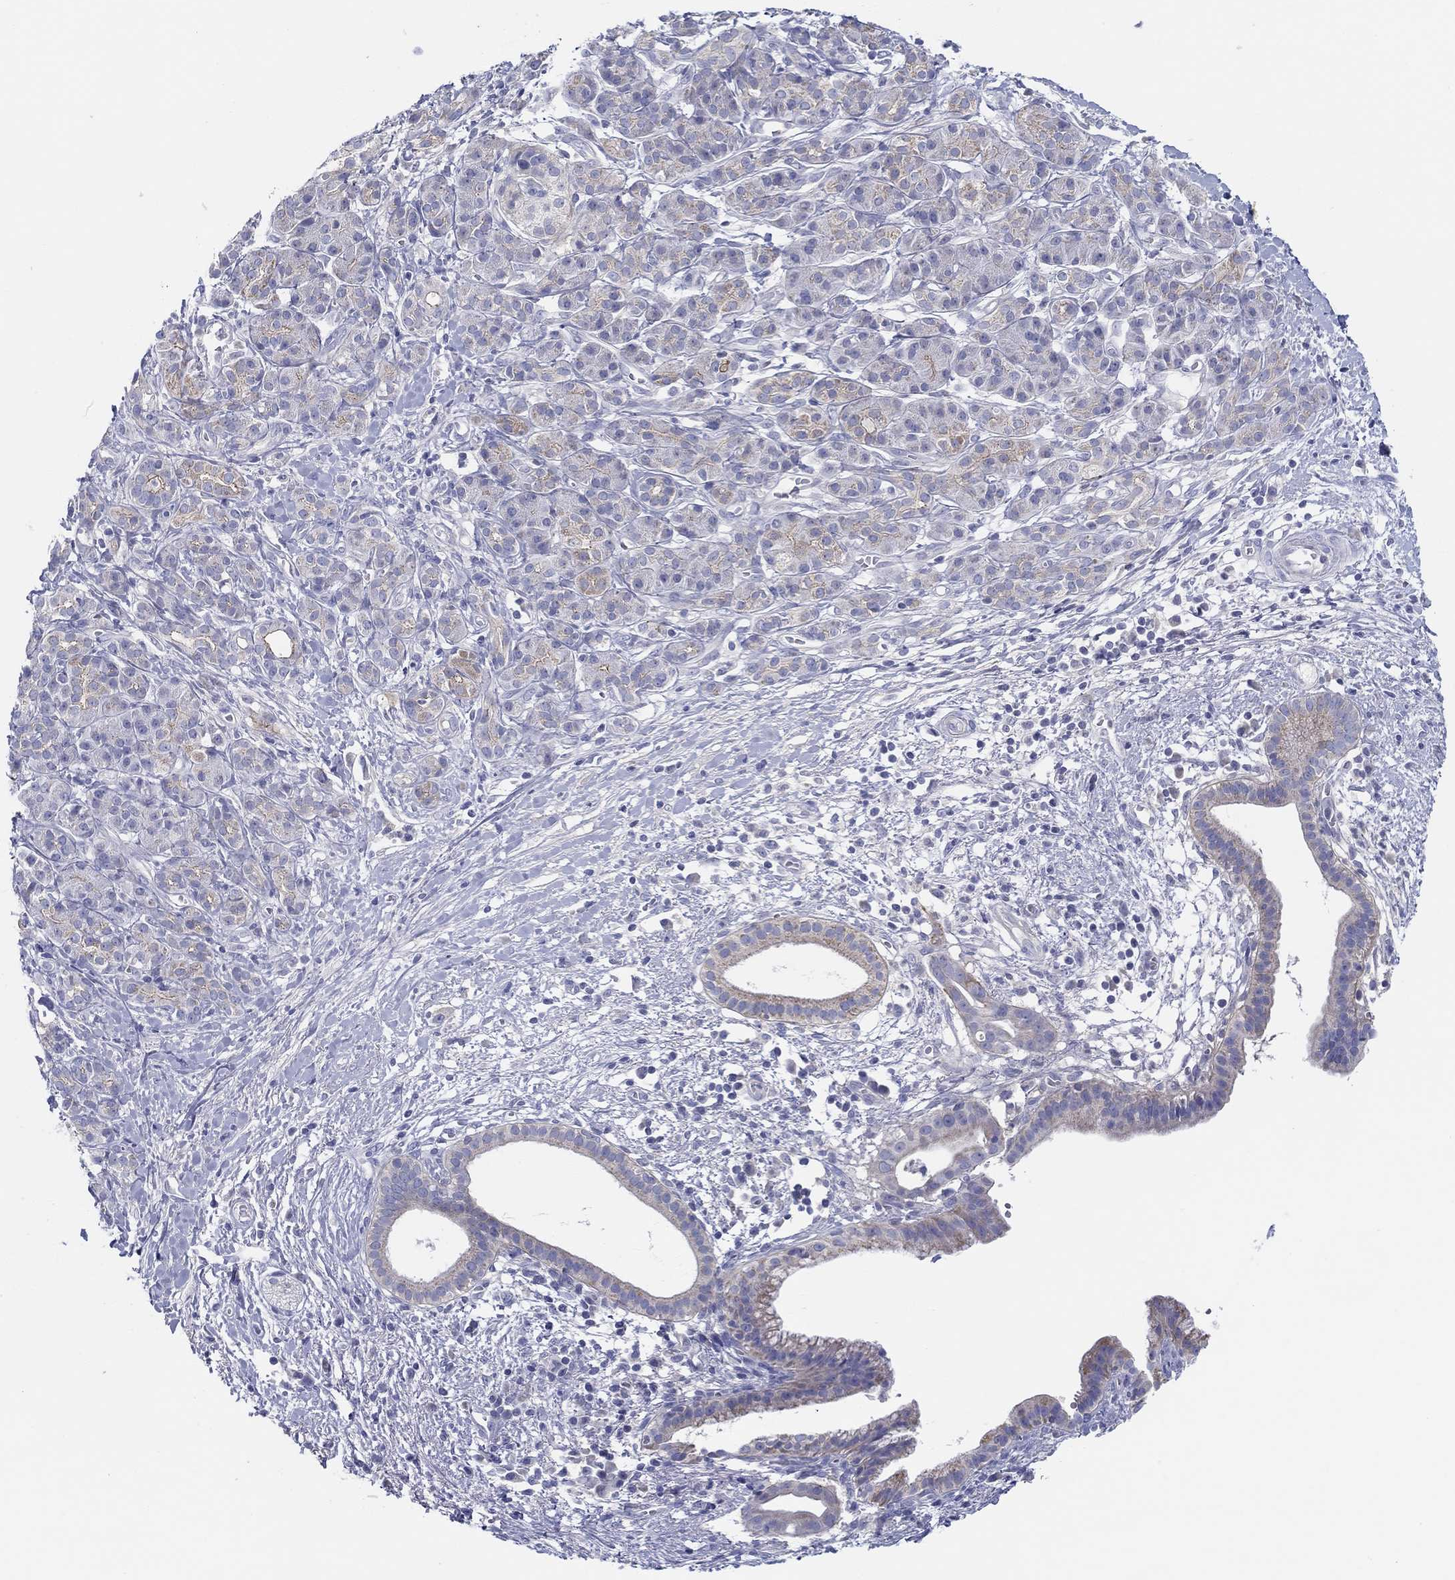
{"staining": {"intensity": "moderate", "quantity": "<25%", "location": "cytoplasmic/membranous"}, "tissue": "pancreatic cancer", "cell_type": "Tumor cells", "image_type": "cancer", "snomed": [{"axis": "morphology", "description": "Adenocarcinoma, NOS"}, {"axis": "topography", "description": "Pancreas"}], "caption": "Tumor cells reveal low levels of moderate cytoplasmic/membranous staining in about <25% of cells in human pancreatic cancer (adenocarcinoma). The staining was performed using DAB (3,3'-diaminobenzidine), with brown indicating positive protein expression. Nuclei are stained blue with hematoxylin.", "gene": "HAPLN4", "patient": {"sex": "male", "age": 61}}